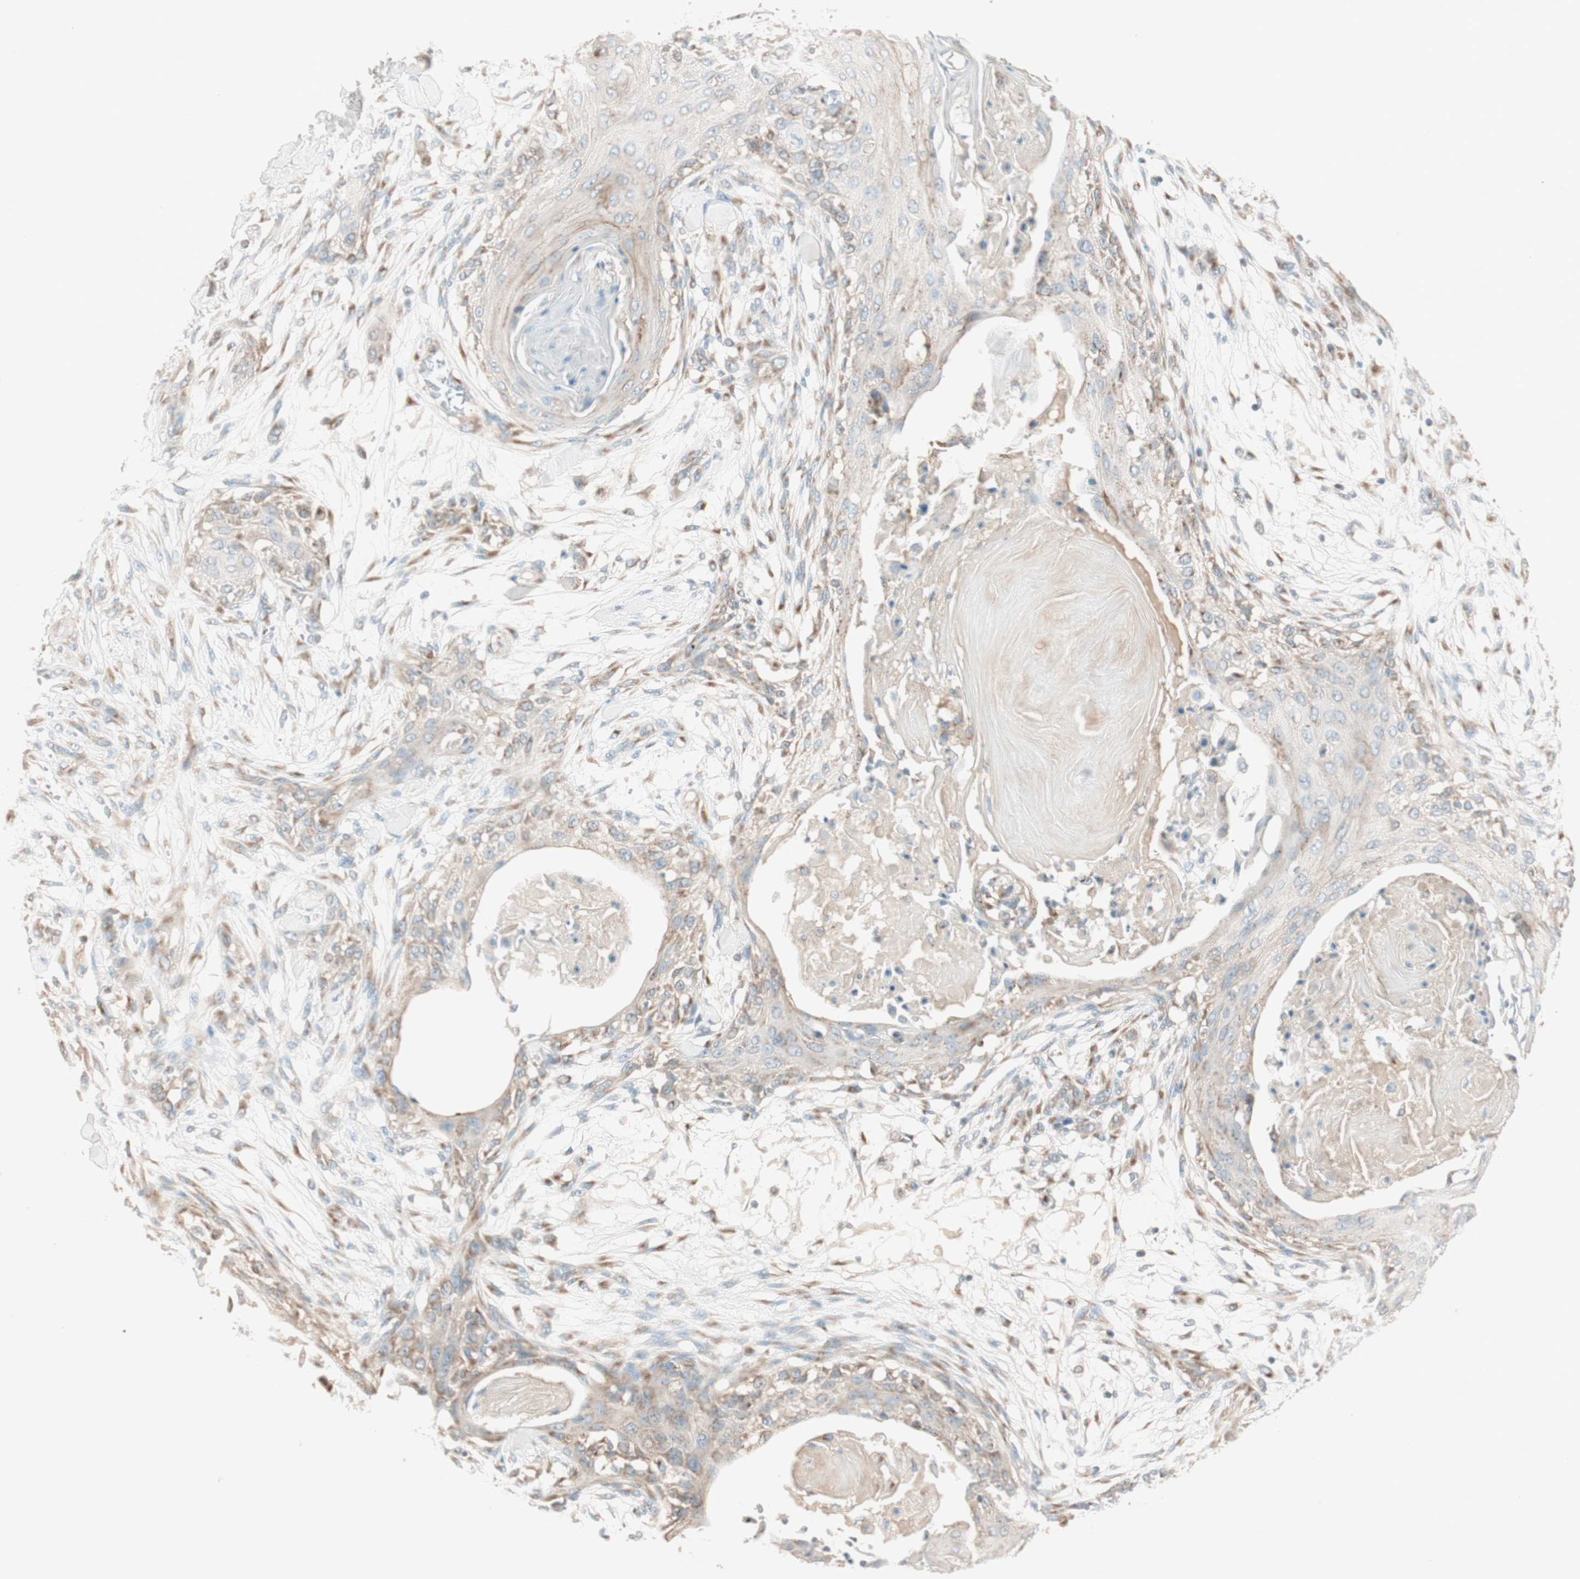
{"staining": {"intensity": "weak", "quantity": "25%-75%", "location": "cytoplasmic/membranous"}, "tissue": "skin cancer", "cell_type": "Tumor cells", "image_type": "cancer", "snomed": [{"axis": "morphology", "description": "Squamous cell carcinoma, NOS"}, {"axis": "topography", "description": "Skin"}], "caption": "Immunohistochemistry histopathology image of neoplastic tissue: skin squamous cell carcinoma stained using IHC demonstrates low levels of weak protein expression localized specifically in the cytoplasmic/membranous of tumor cells, appearing as a cytoplasmic/membranous brown color.", "gene": "SEC16A", "patient": {"sex": "female", "age": 59}}